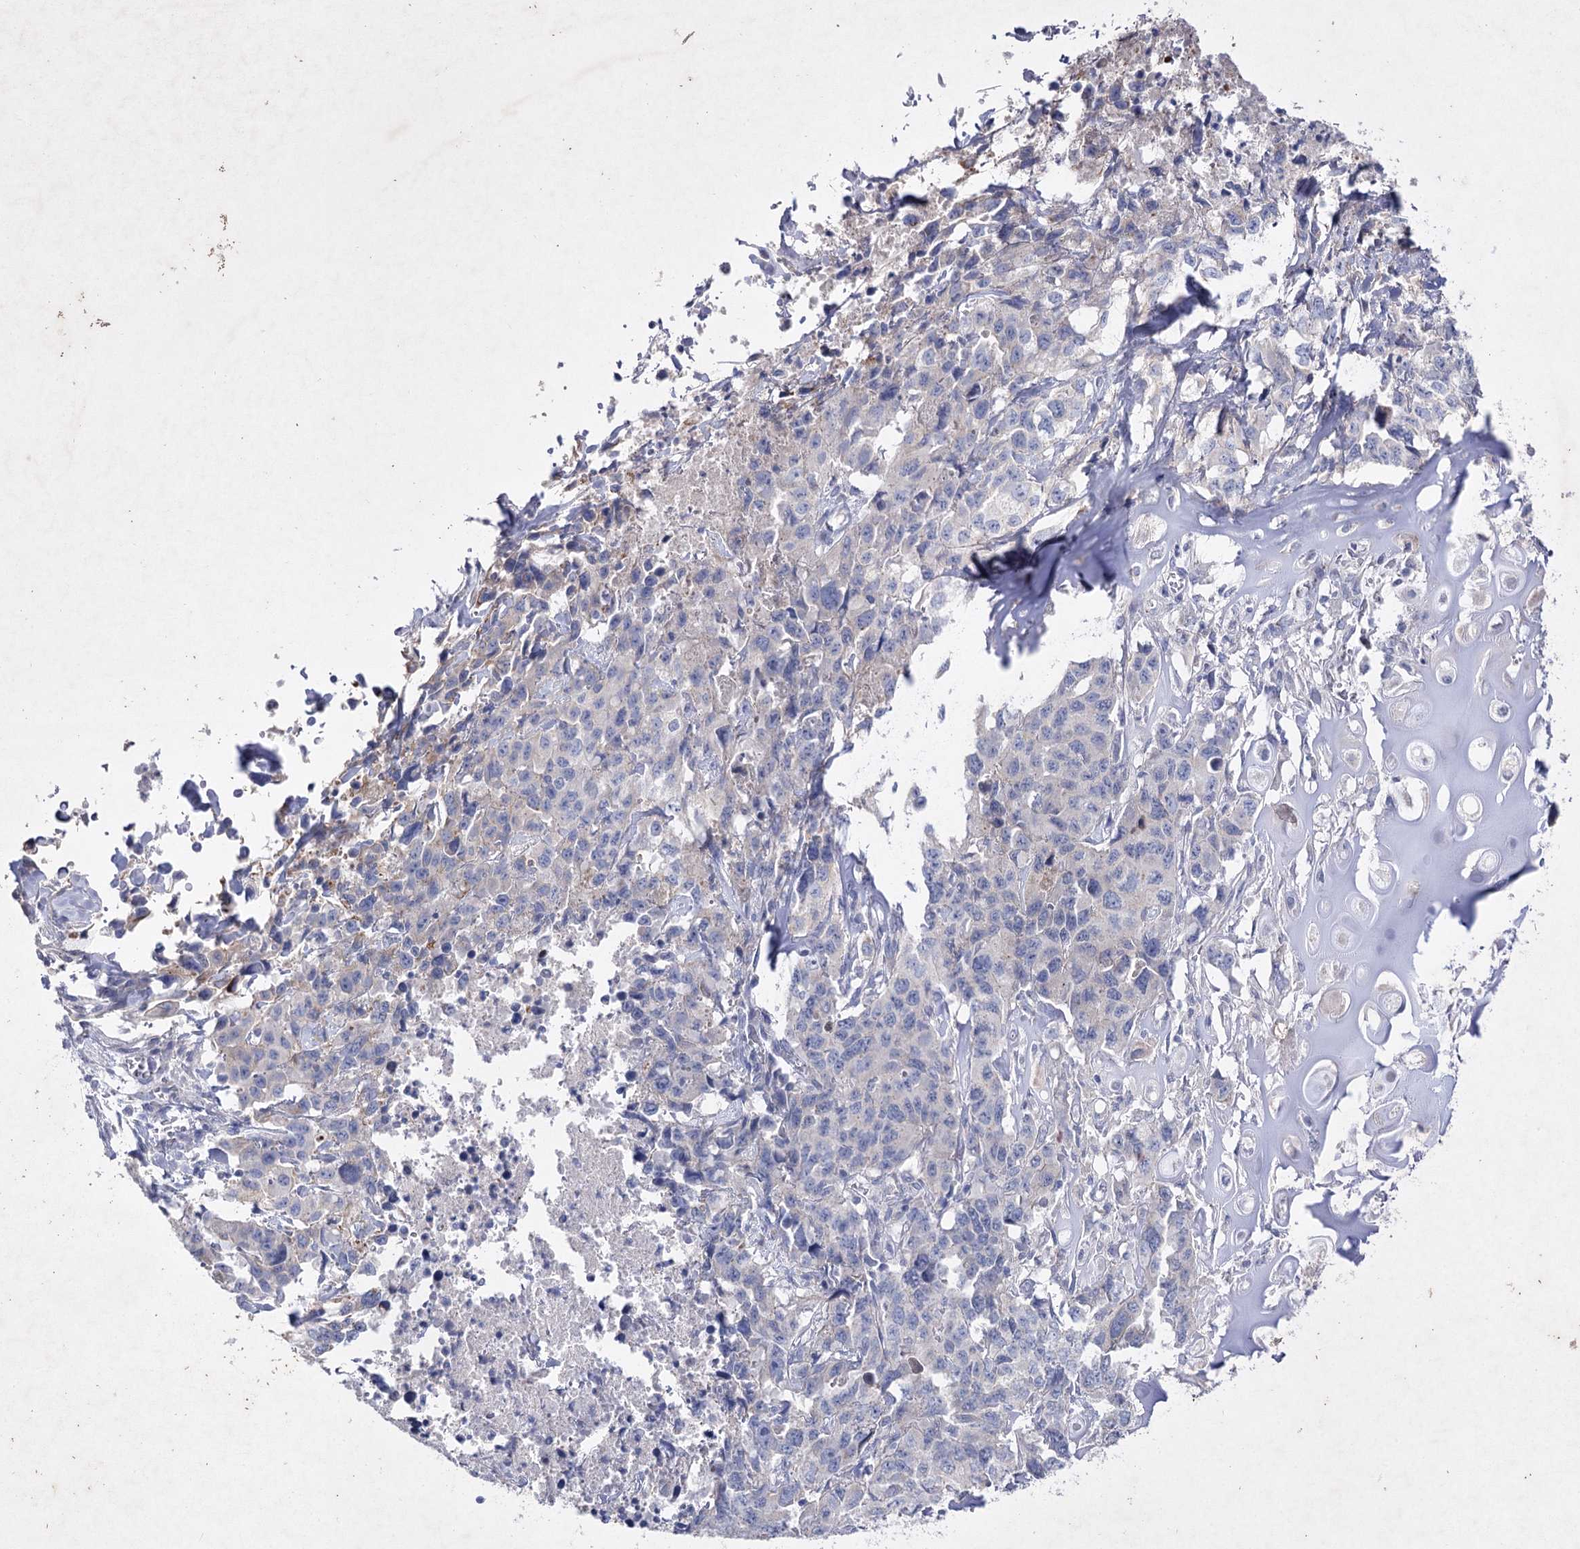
{"staining": {"intensity": "negative", "quantity": "none", "location": "none"}, "tissue": "lung cancer", "cell_type": "Tumor cells", "image_type": "cancer", "snomed": [{"axis": "morphology", "description": "Adenocarcinoma, NOS"}, {"axis": "topography", "description": "Lung"}], "caption": "DAB immunohistochemical staining of lung cancer (adenocarcinoma) reveals no significant positivity in tumor cells. (Brightfield microscopy of DAB (3,3'-diaminobenzidine) immunohistochemistry (IHC) at high magnification).", "gene": "COX15", "patient": {"sex": "female", "age": 51}}